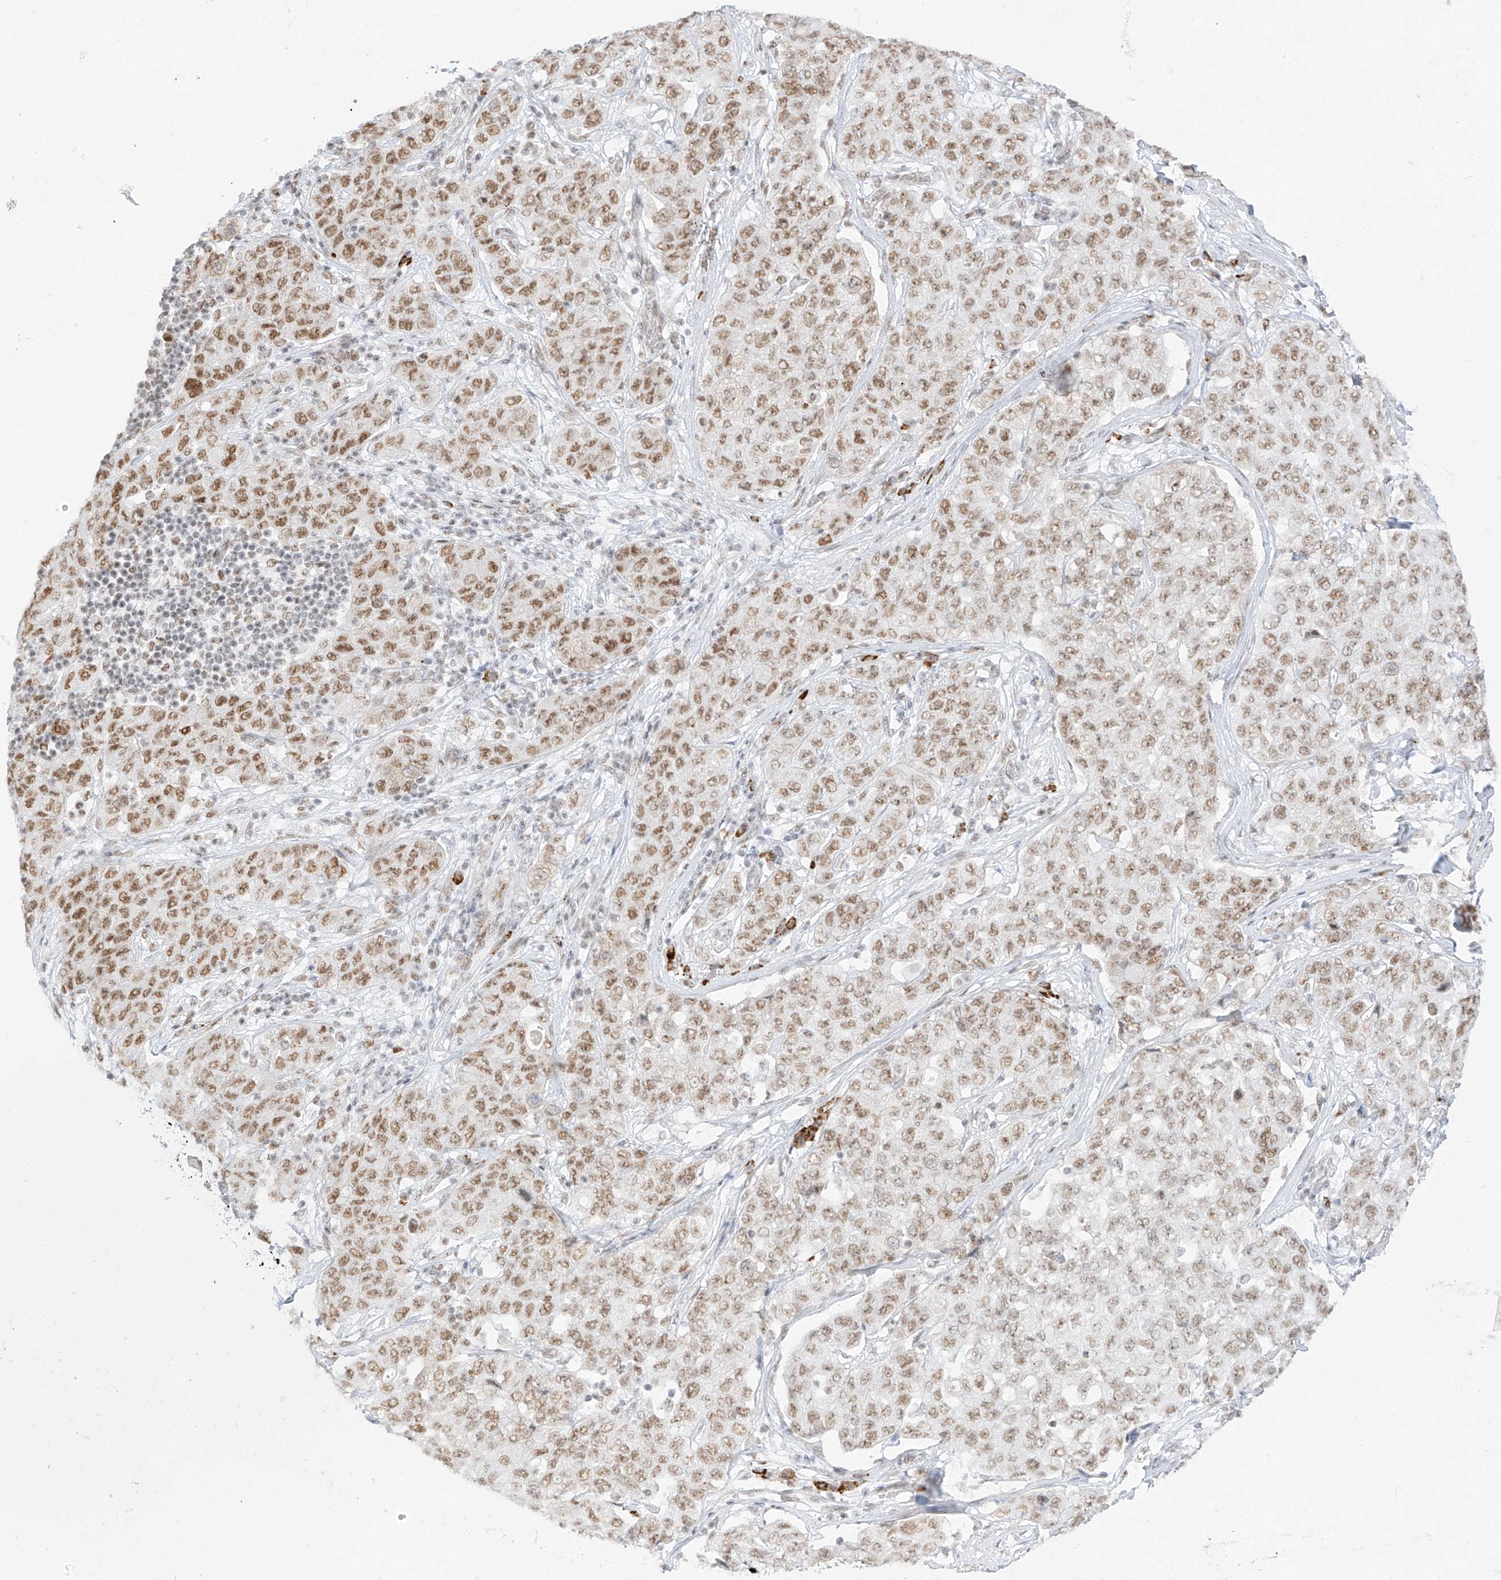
{"staining": {"intensity": "moderate", "quantity": ">75%", "location": "nuclear"}, "tissue": "stomach cancer", "cell_type": "Tumor cells", "image_type": "cancer", "snomed": [{"axis": "morphology", "description": "Normal tissue, NOS"}, {"axis": "morphology", "description": "Adenocarcinoma, NOS"}, {"axis": "topography", "description": "Lymph node"}, {"axis": "topography", "description": "Stomach"}], "caption": "A high-resolution histopathology image shows IHC staining of stomach cancer, which reveals moderate nuclear positivity in approximately >75% of tumor cells.", "gene": "SUPT5H", "patient": {"sex": "male", "age": 48}}